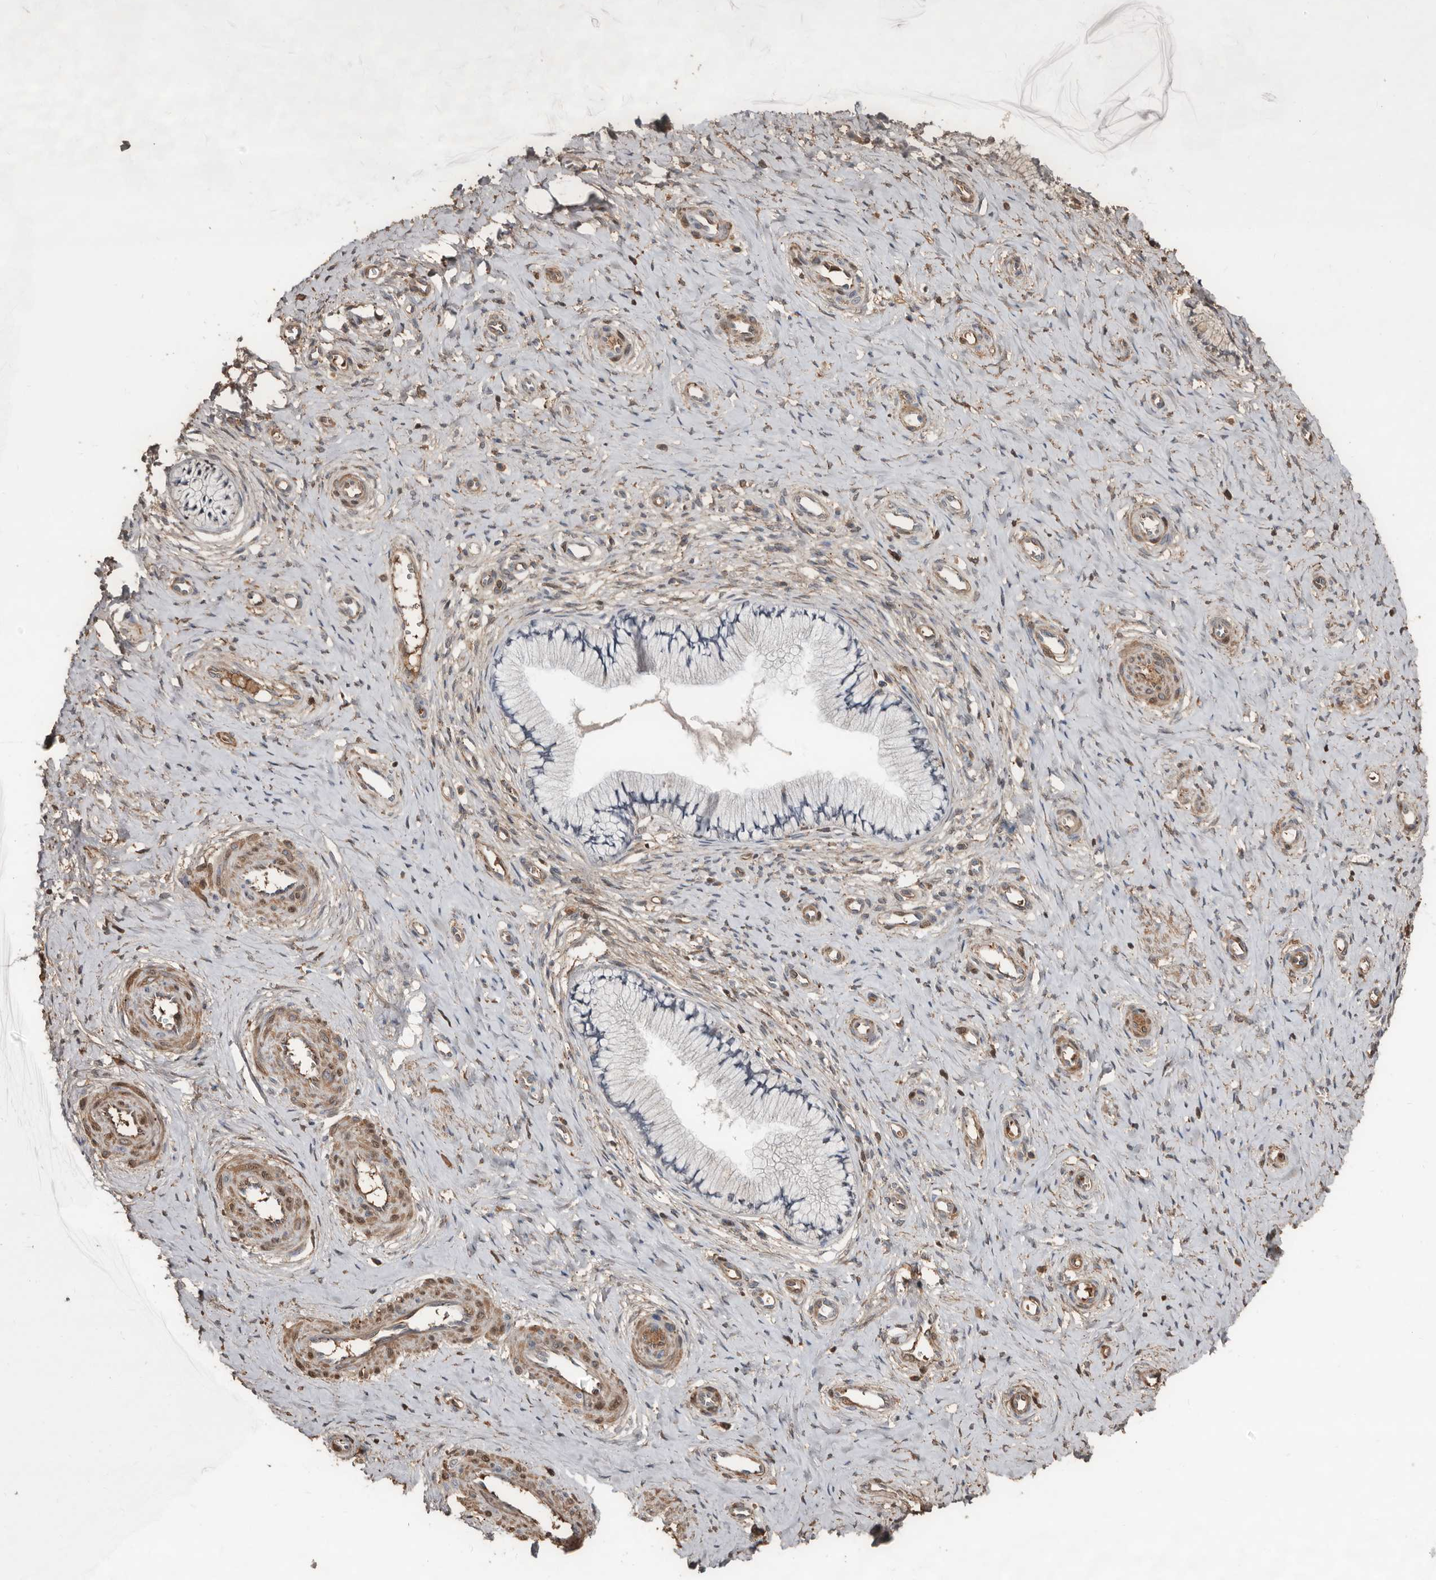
{"staining": {"intensity": "negative", "quantity": "none", "location": "none"}, "tissue": "cervix", "cell_type": "Glandular cells", "image_type": "normal", "snomed": [{"axis": "morphology", "description": "Normal tissue, NOS"}, {"axis": "topography", "description": "Cervix"}], "caption": "Protein analysis of benign cervix exhibits no significant staining in glandular cells. (DAB IHC, high magnification).", "gene": "LRGUK", "patient": {"sex": "female", "age": 36}}